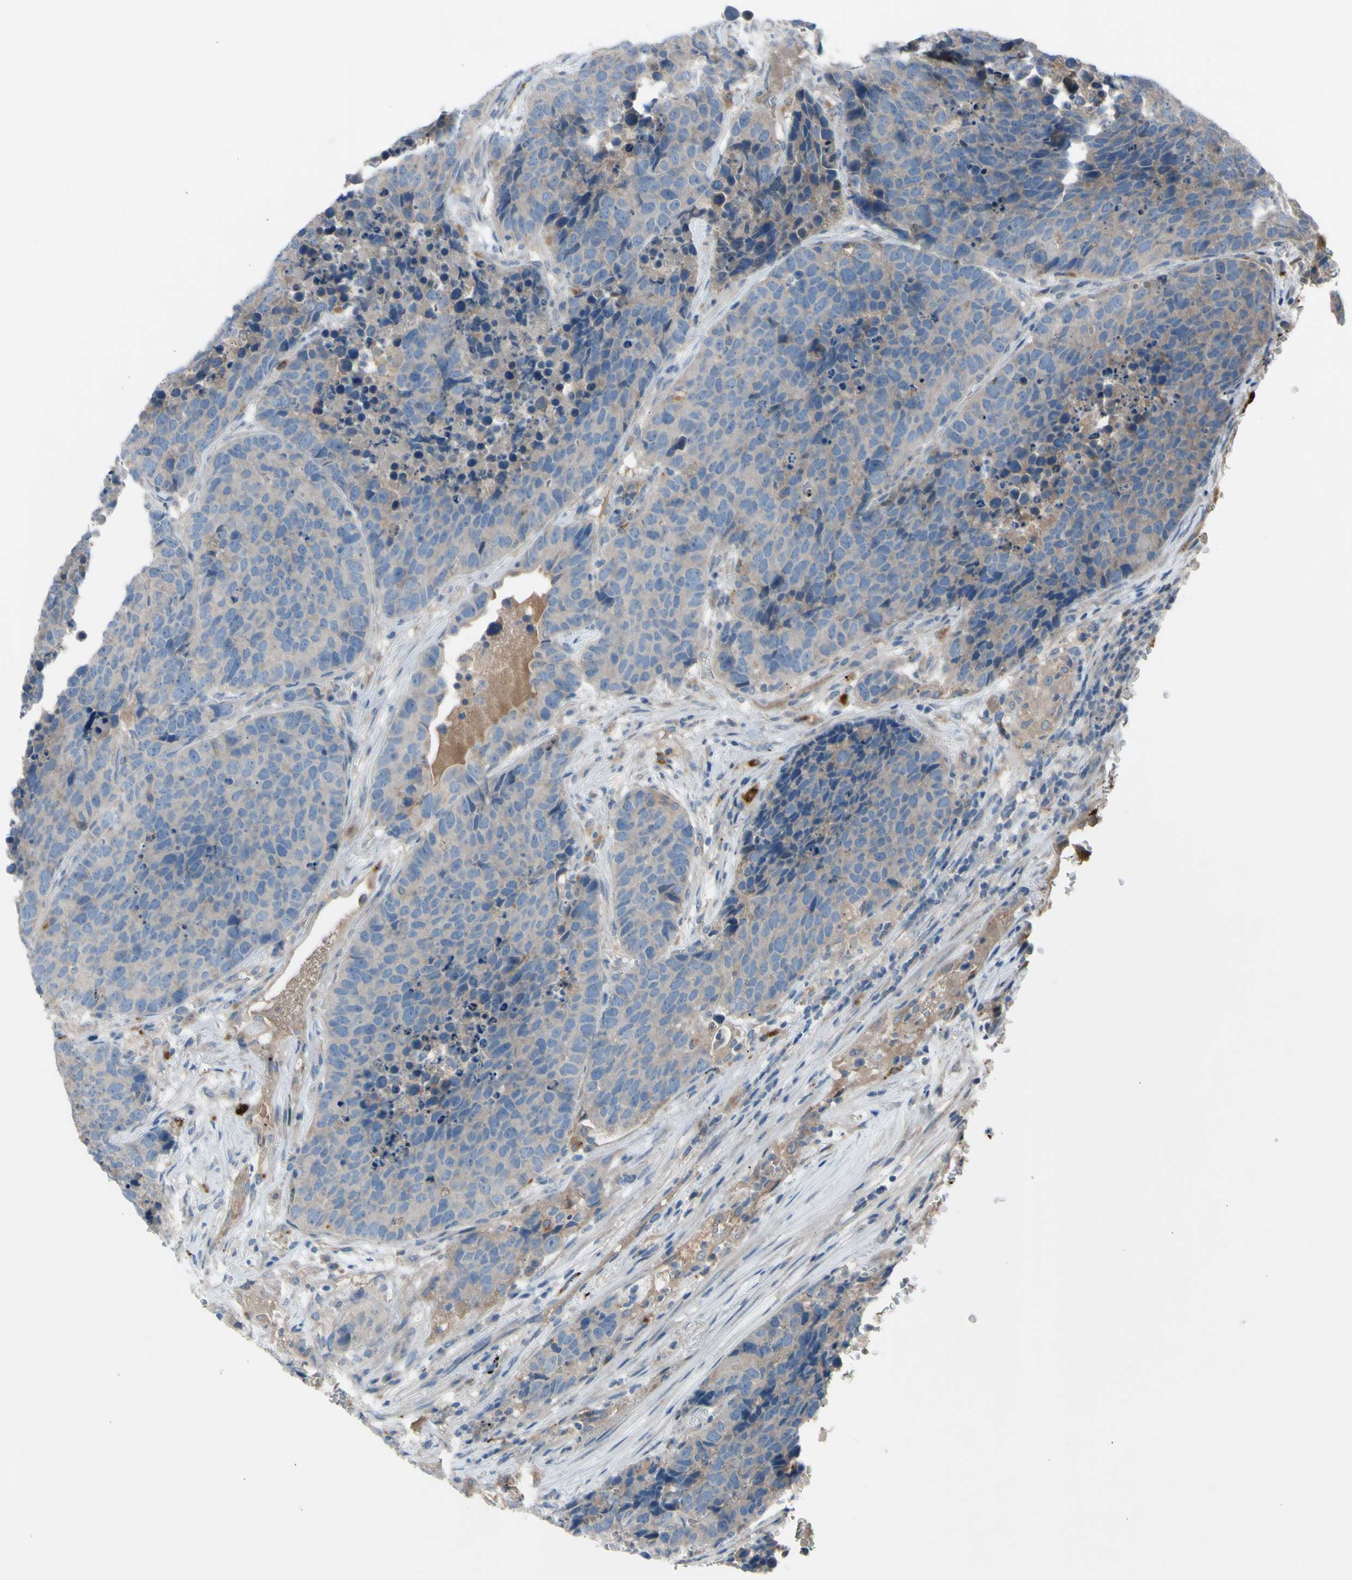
{"staining": {"intensity": "weak", "quantity": ">75%", "location": "cytoplasmic/membranous"}, "tissue": "carcinoid", "cell_type": "Tumor cells", "image_type": "cancer", "snomed": [{"axis": "morphology", "description": "Carcinoid, malignant, NOS"}, {"axis": "topography", "description": "Lung"}], "caption": "This micrograph reveals carcinoid stained with IHC to label a protein in brown. The cytoplasmic/membranous of tumor cells show weak positivity for the protein. Nuclei are counter-stained blue.", "gene": "AFP", "patient": {"sex": "male", "age": 60}}